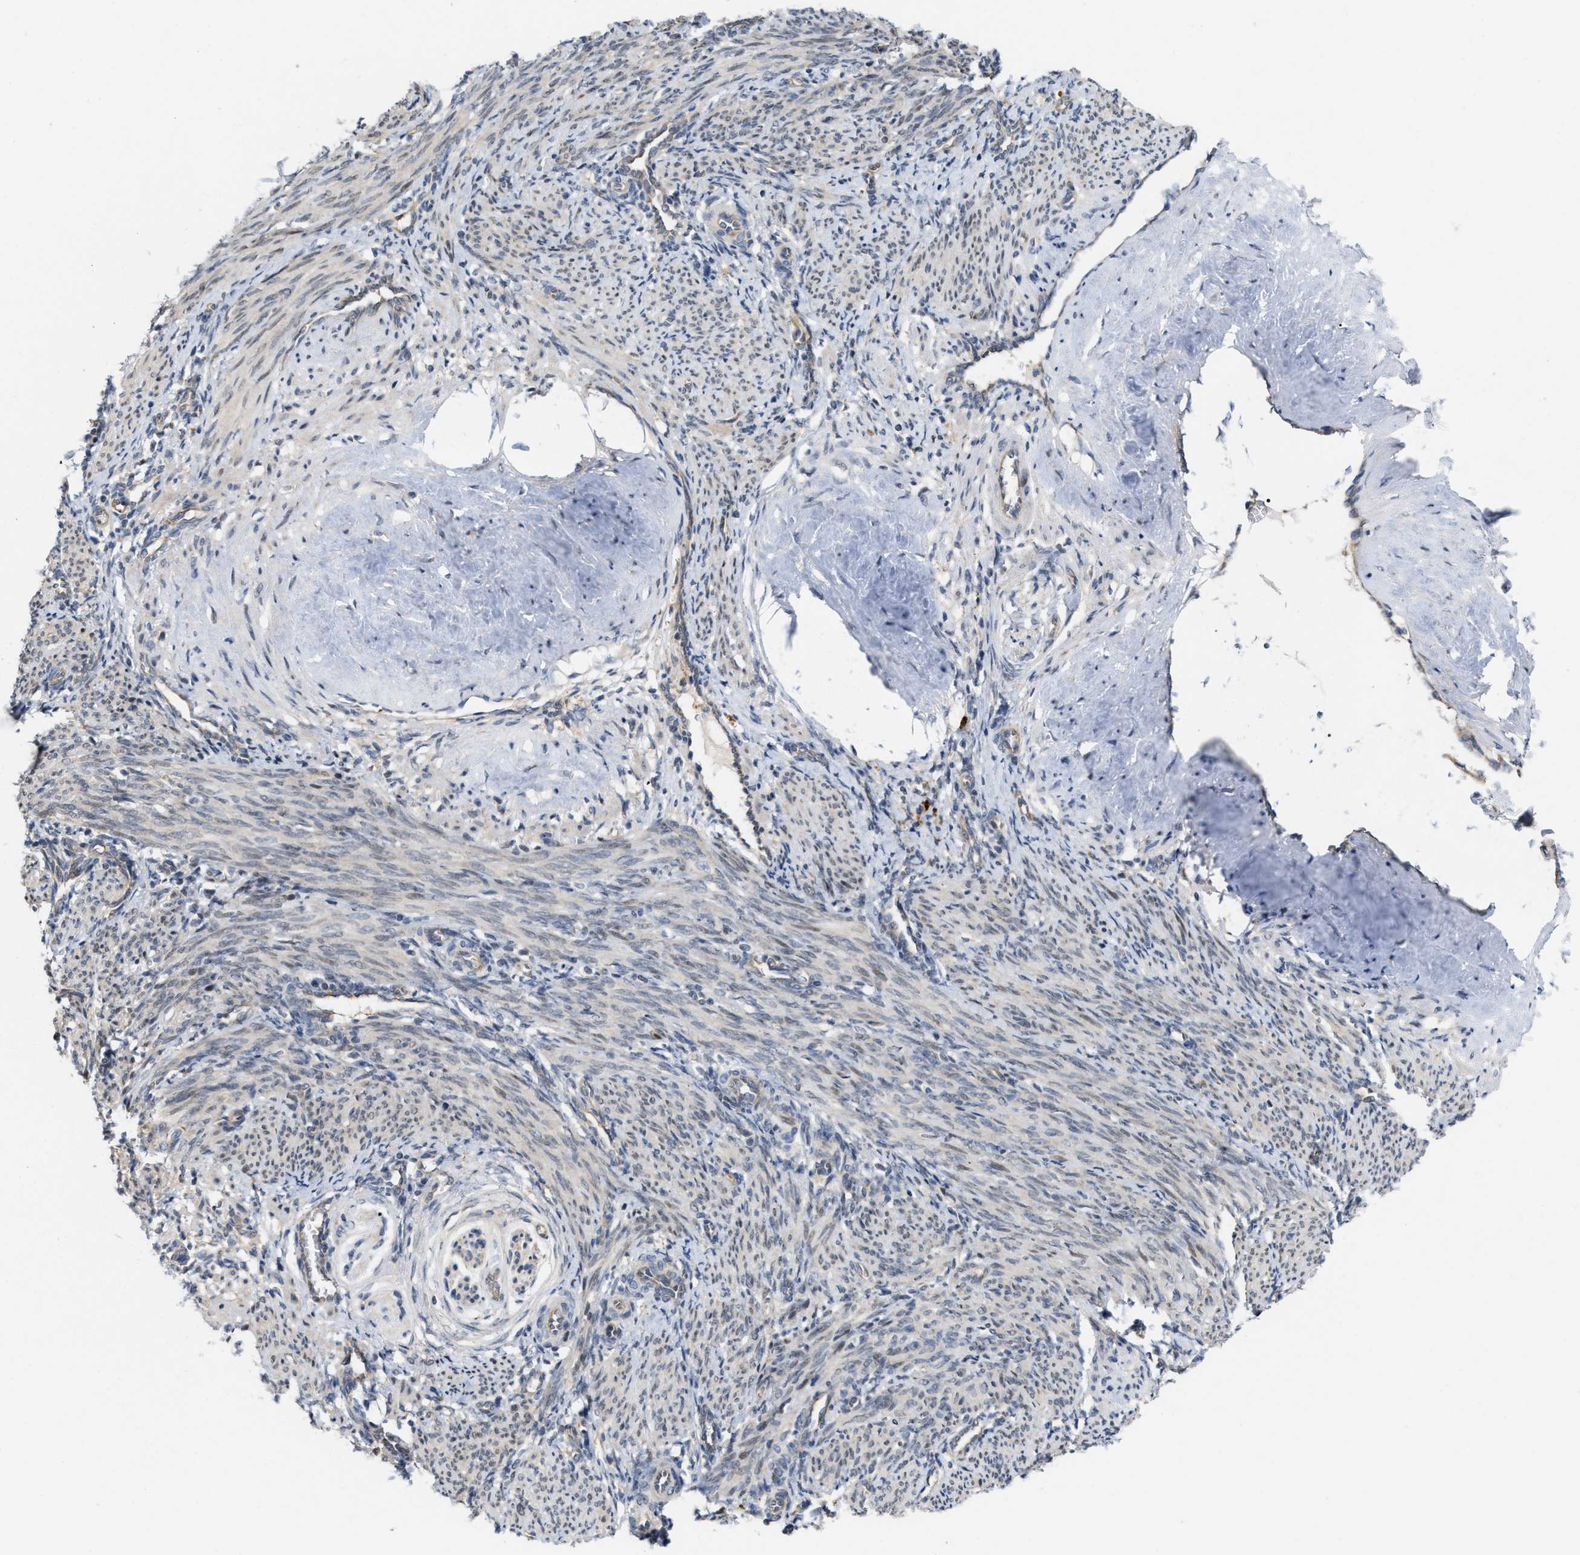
{"staining": {"intensity": "negative", "quantity": "none", "location": "none"}, "tissue": "smooth muscle", "cell_type": "Smooth muscle cells", "image_type": "normal", "snomed": [{"axis": "morphology", "description": "Normal tissue, NOS"}, {"axis": "topography", "description": "Endometrium"}], "caption": "Immunohistochemistry of unremarkable human smooth muscle reveals no positivity in smooth muscle cells.", "gene": "CSNK1A1", "patient": {"sex": "female", "age": 33}}